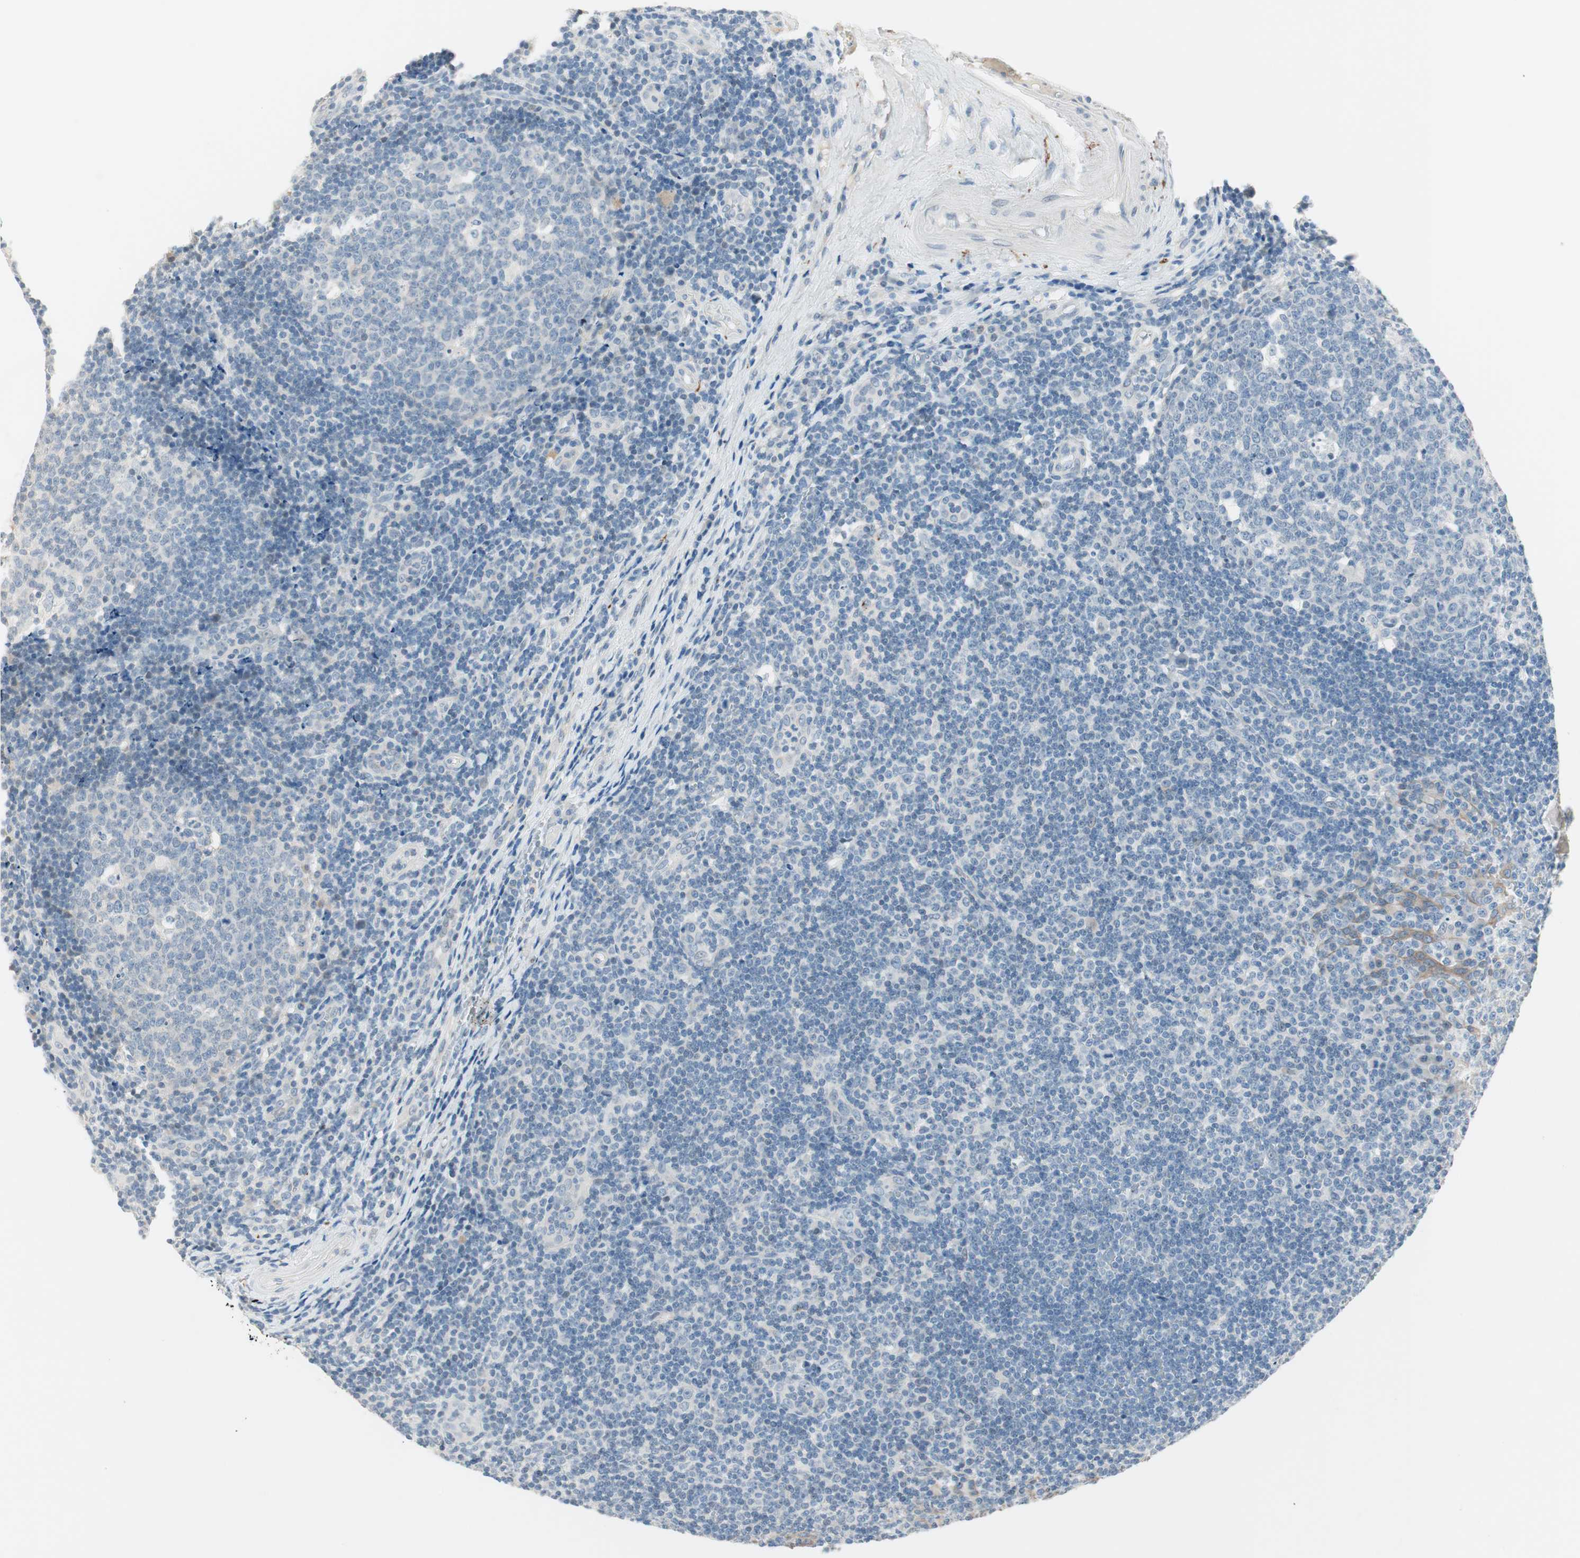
{"staining": {"intensity": "weak", "quantity": "<25%", "location": "cytoplasmic/membranous"}, "tissue": "tonsil", "cell_type": "Germinal center cells", "image_type": "normal", "snomed": [{"axis": "morphology", "description": "Normal tissue, NOS"}, {"axis": "topography", "description": "Tonsil"}], "caption": "Tonsil stained for a protein using IHC displays no positivity germinal center cells.", "gene": "GNAO1", "patient": {"sex": "female", "age": 40}}